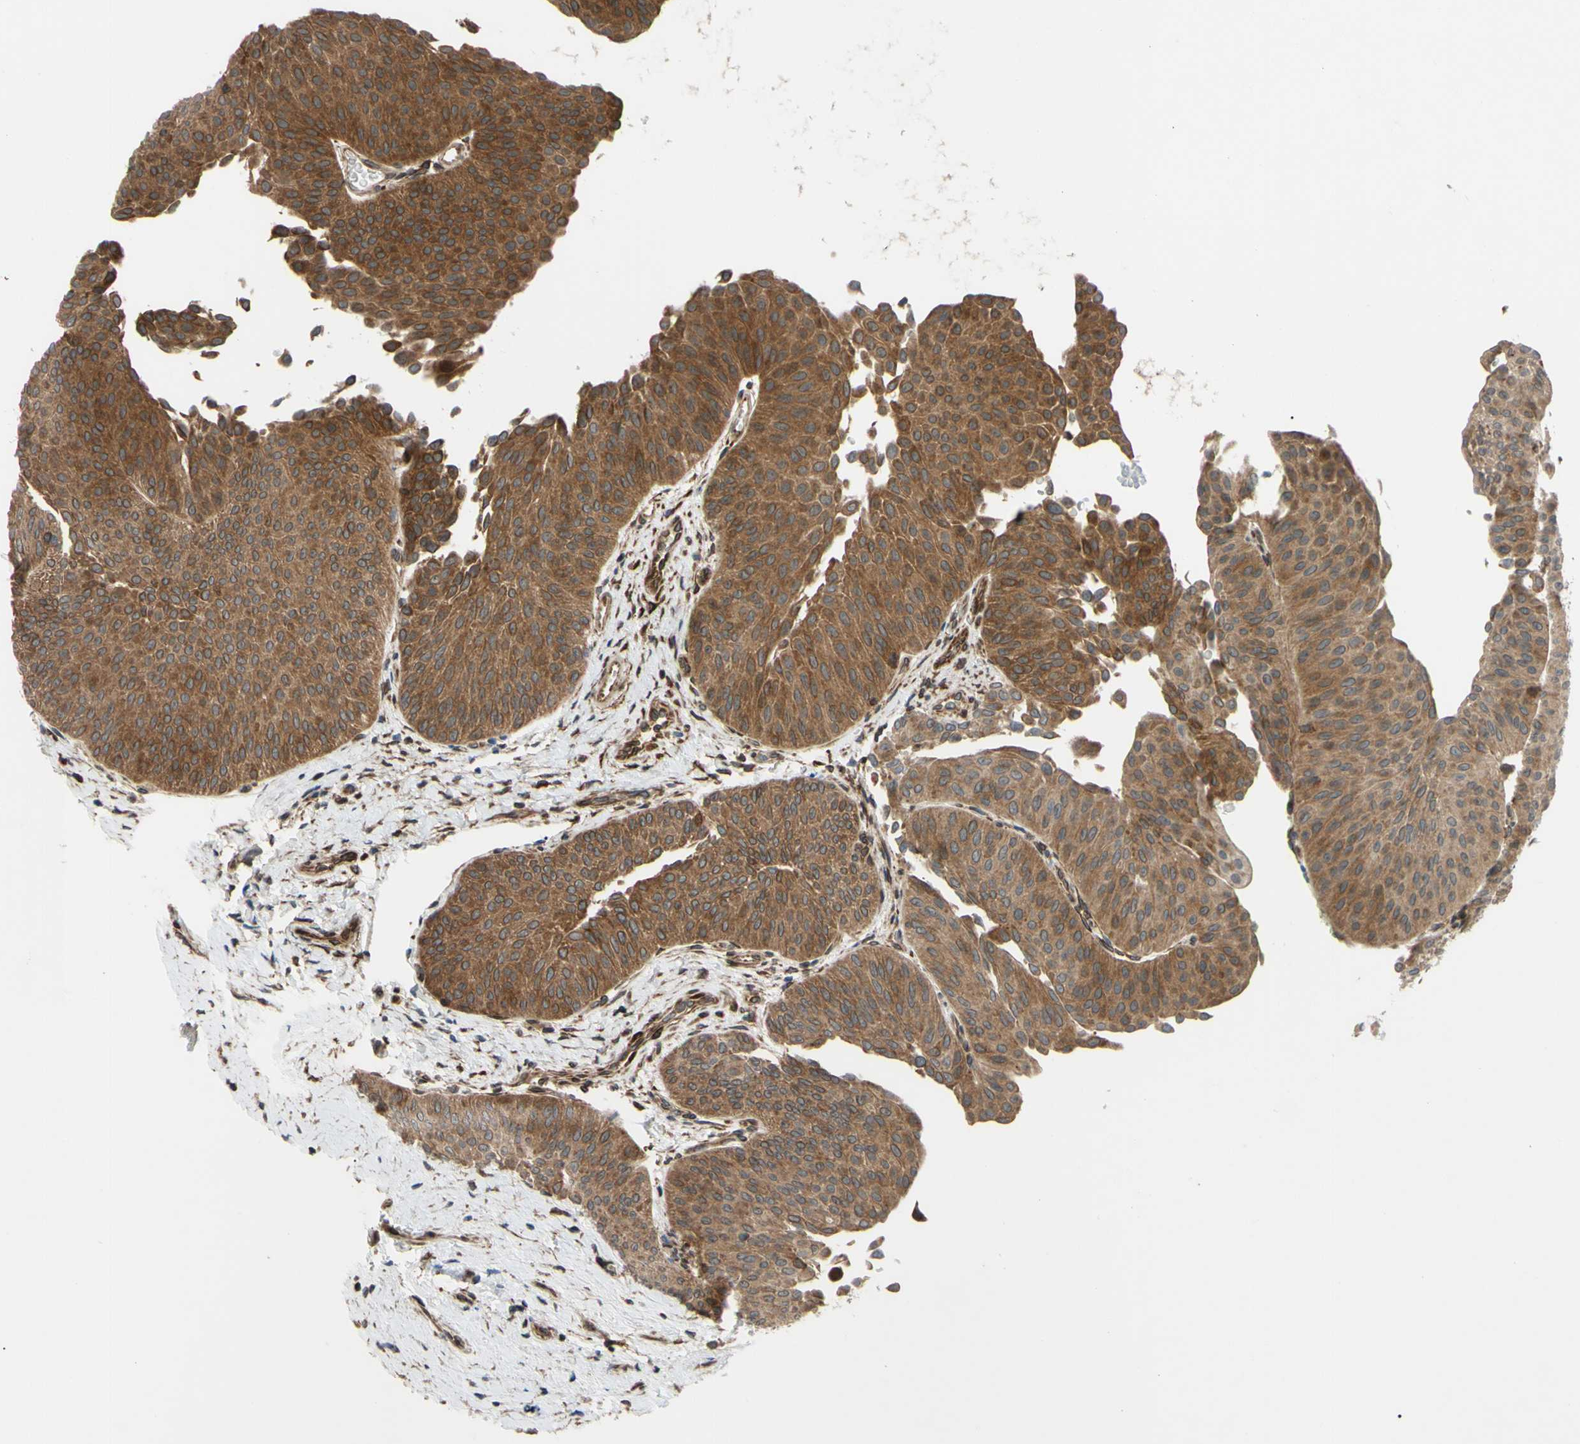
{"staining": {"intensity": "moderate", "quantity": ">75%", "location": "cytoplasmic/membranous"}, "tissue": "urothelial cancer", "cell_type": "Tumor cells", "image_type": "cancer", "snomed": [{"axis": "morphology", "description": "Urothelial carcinoma, Low grade"}, {"axis": "topography", "description": "Urinary bladder"}], "caption": "Urothelial cancer stained with immunohistochemistry exhibits moderate cytoplasmic/membranous positivity in about >75% of tumor cells. (DAB IHC, brown staining for protein, blue staining for nuclei).", "gene": "PRAF2", "patient": {"sex": "female", "age": 60}}